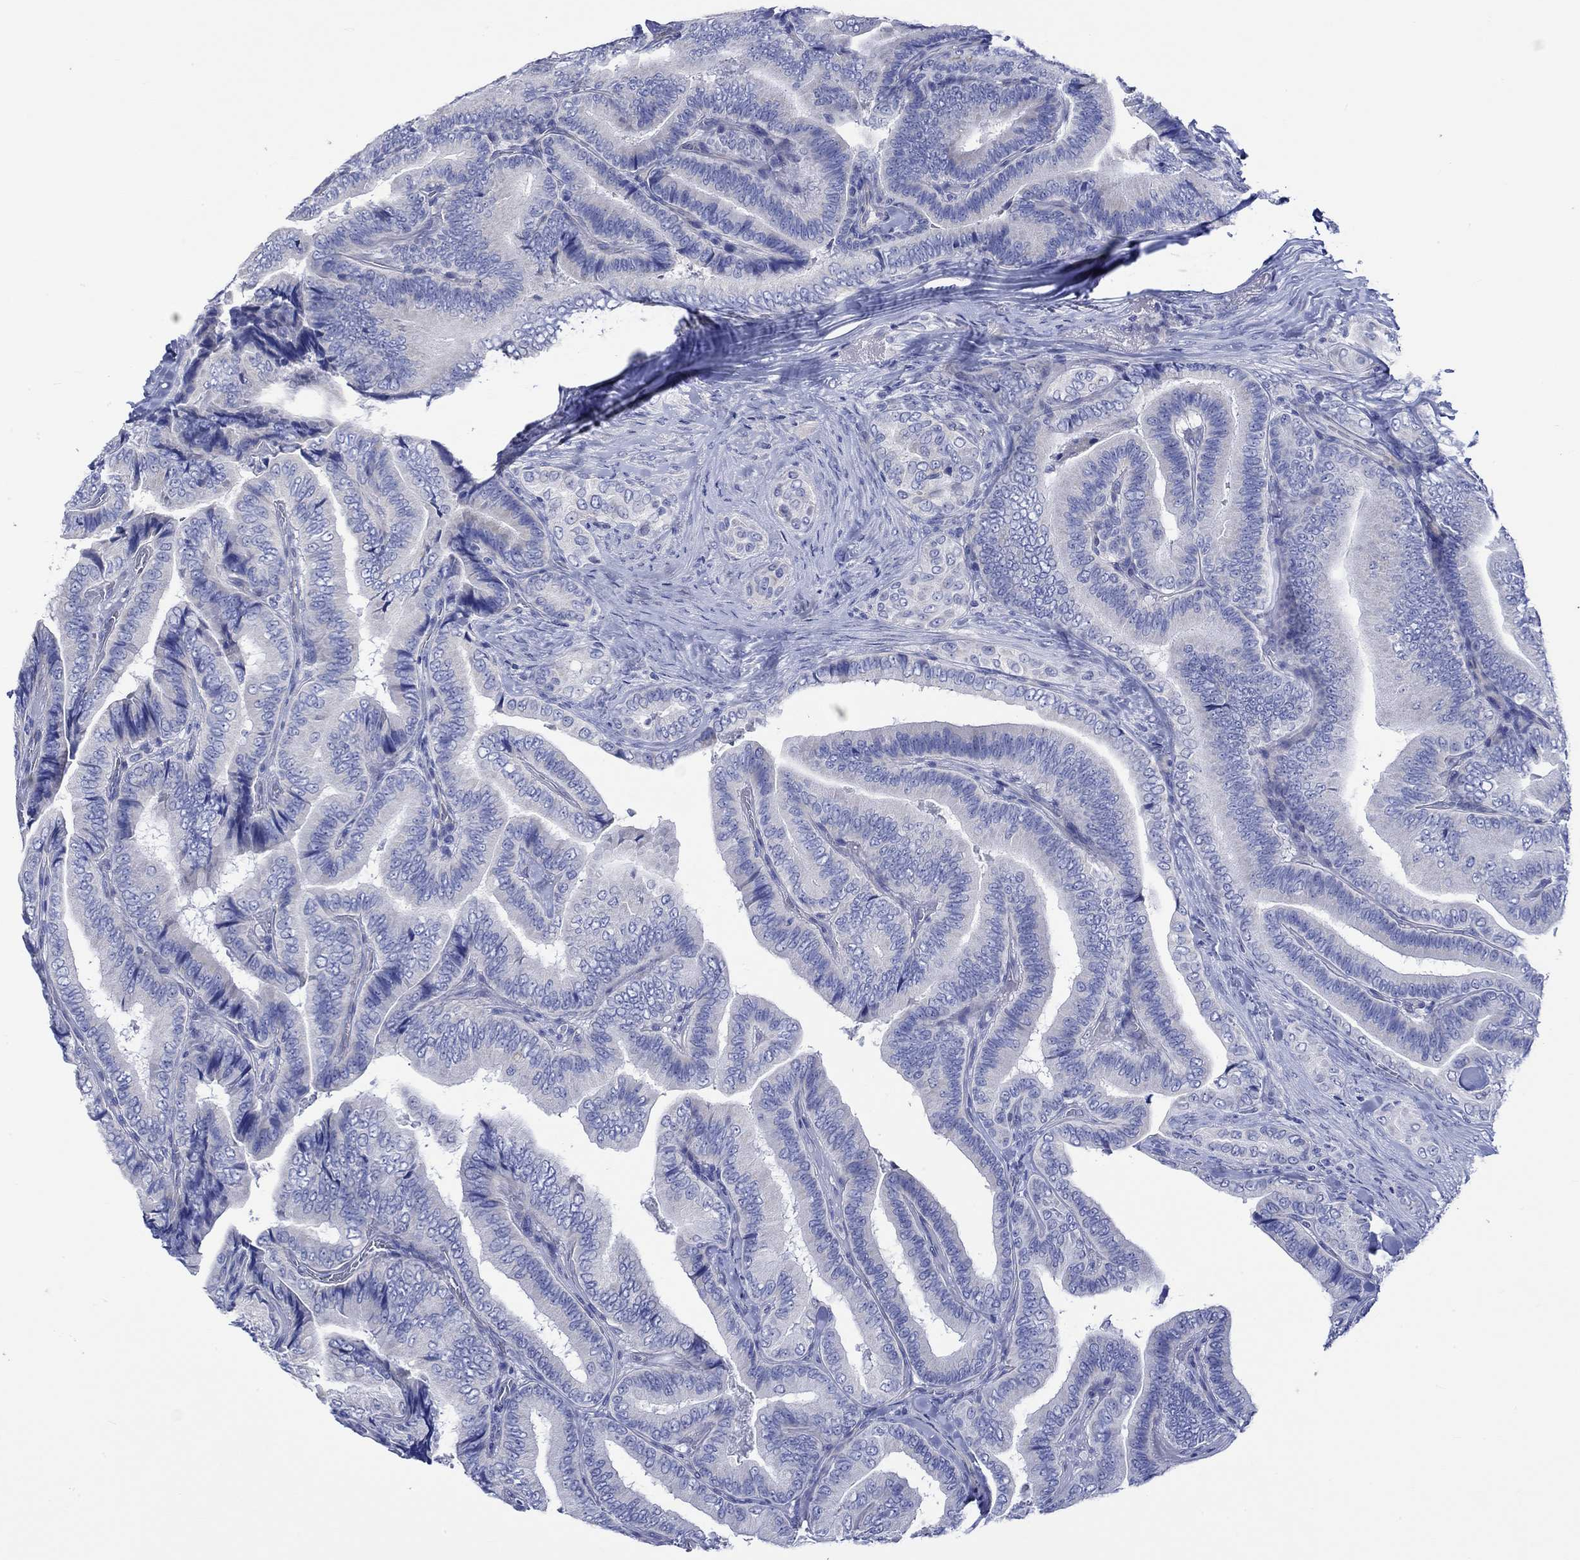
{"staining": {"intensity": "negative", "quantity": "none", "location": "none"}, "tissue": "thyroid cancer", "cell_type": "Tumor cells", "image_type": "cancer", "snomed": [{"axis": "morphology", "description": "Papillary adenocarcinoma, NOS"}, {"axis": "topography", "description": "Thyroid gland"}], "caption": "DAB immunohistochemical staining of papillary adenocarcinoma (thyroid) displays no significant expression in tumor cells.", "gene": "HARBI1", "patient": {"sex": "male", "age": 61}}